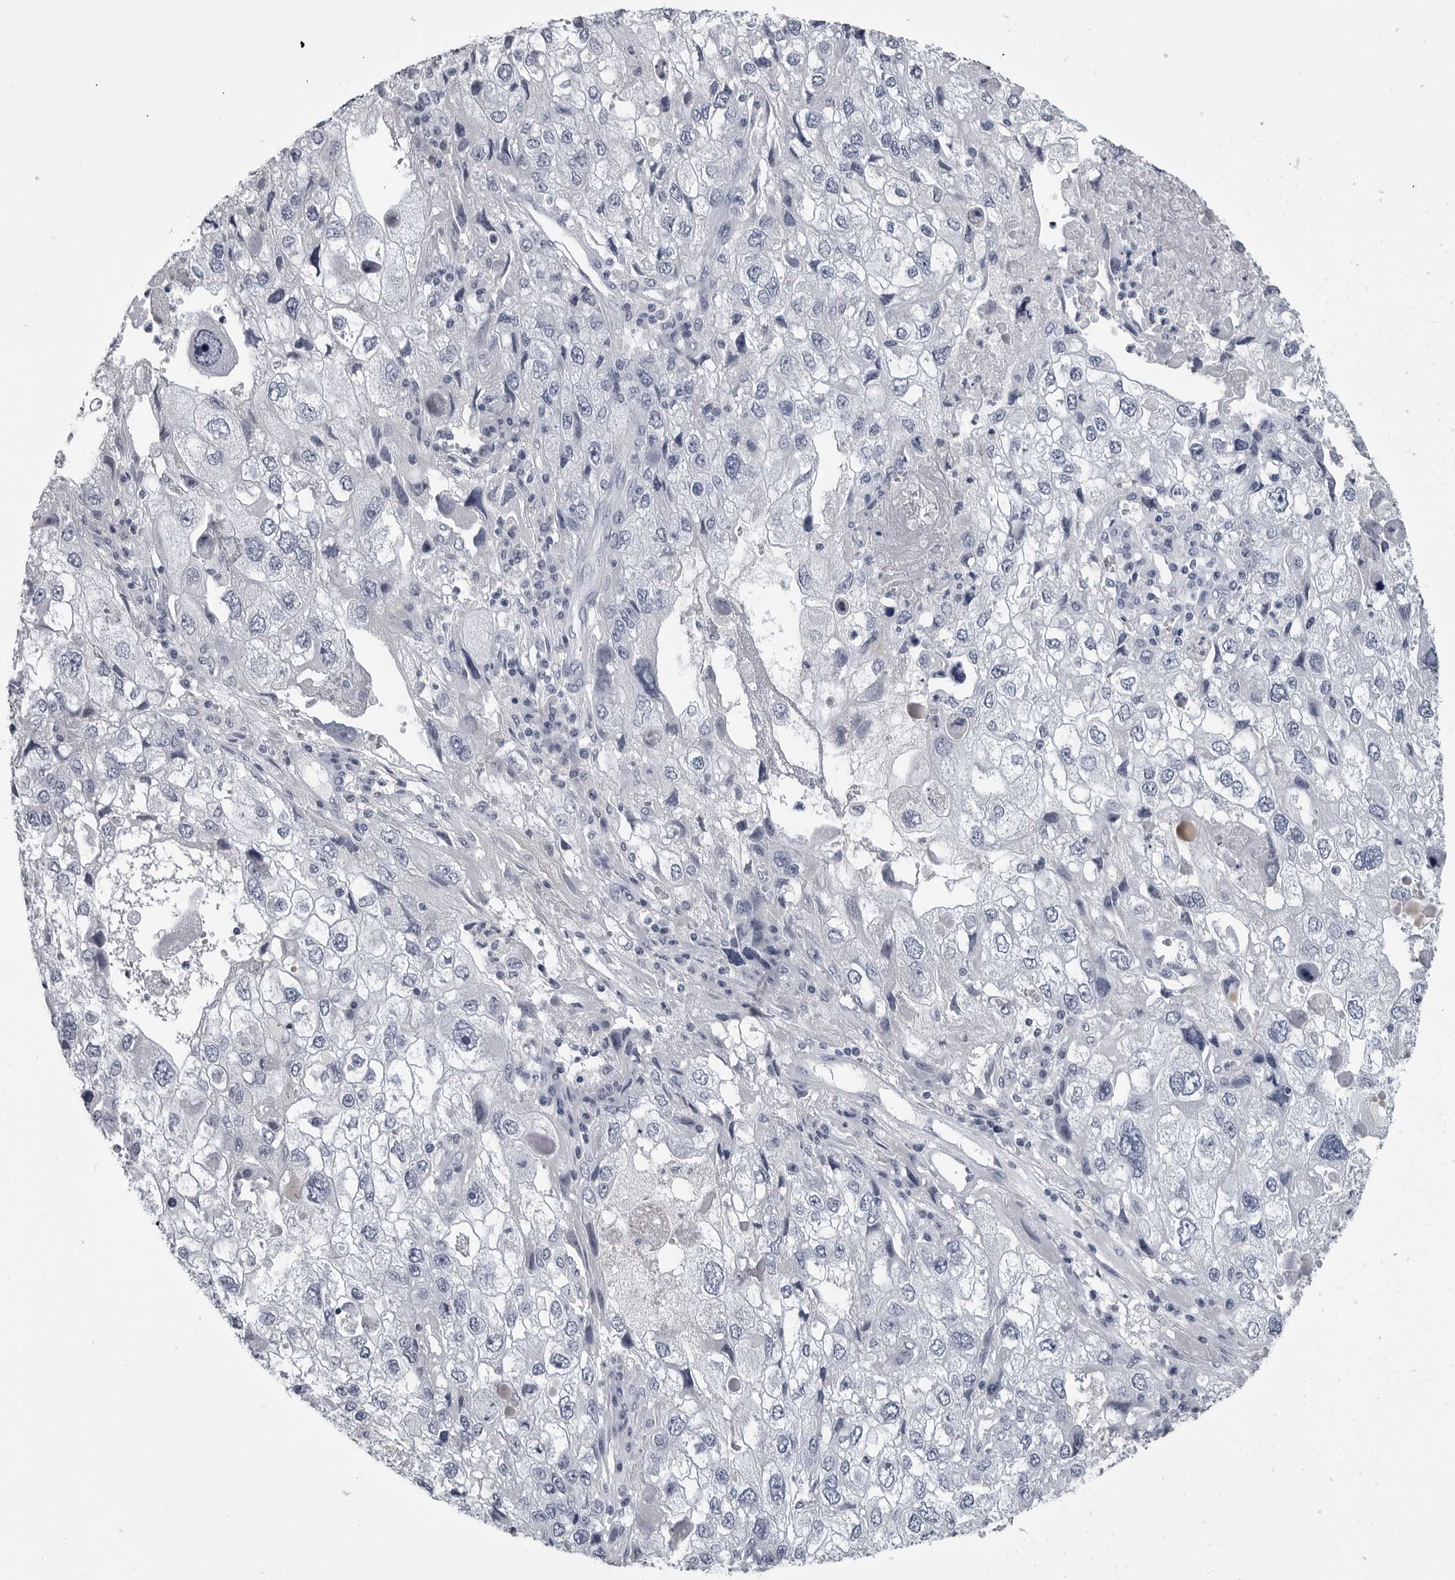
{"staining": {"intensity": "negative", "quantity": "none", "location": "none"}, "tissue": "endometrial cancer", "cell_type": "Tumor cells", "image_type": "cancer", "snomed": [{"axis": "morphology", "description": "Adenocarcinoma, NOS"}, {"axis": "topography", "description": "Endometrium"}], "caption": "Tumor cells show no significant positivity in endometrial cancer.", "gene": "AMPD1", "patient": {"sex": "female", "age": 49}}